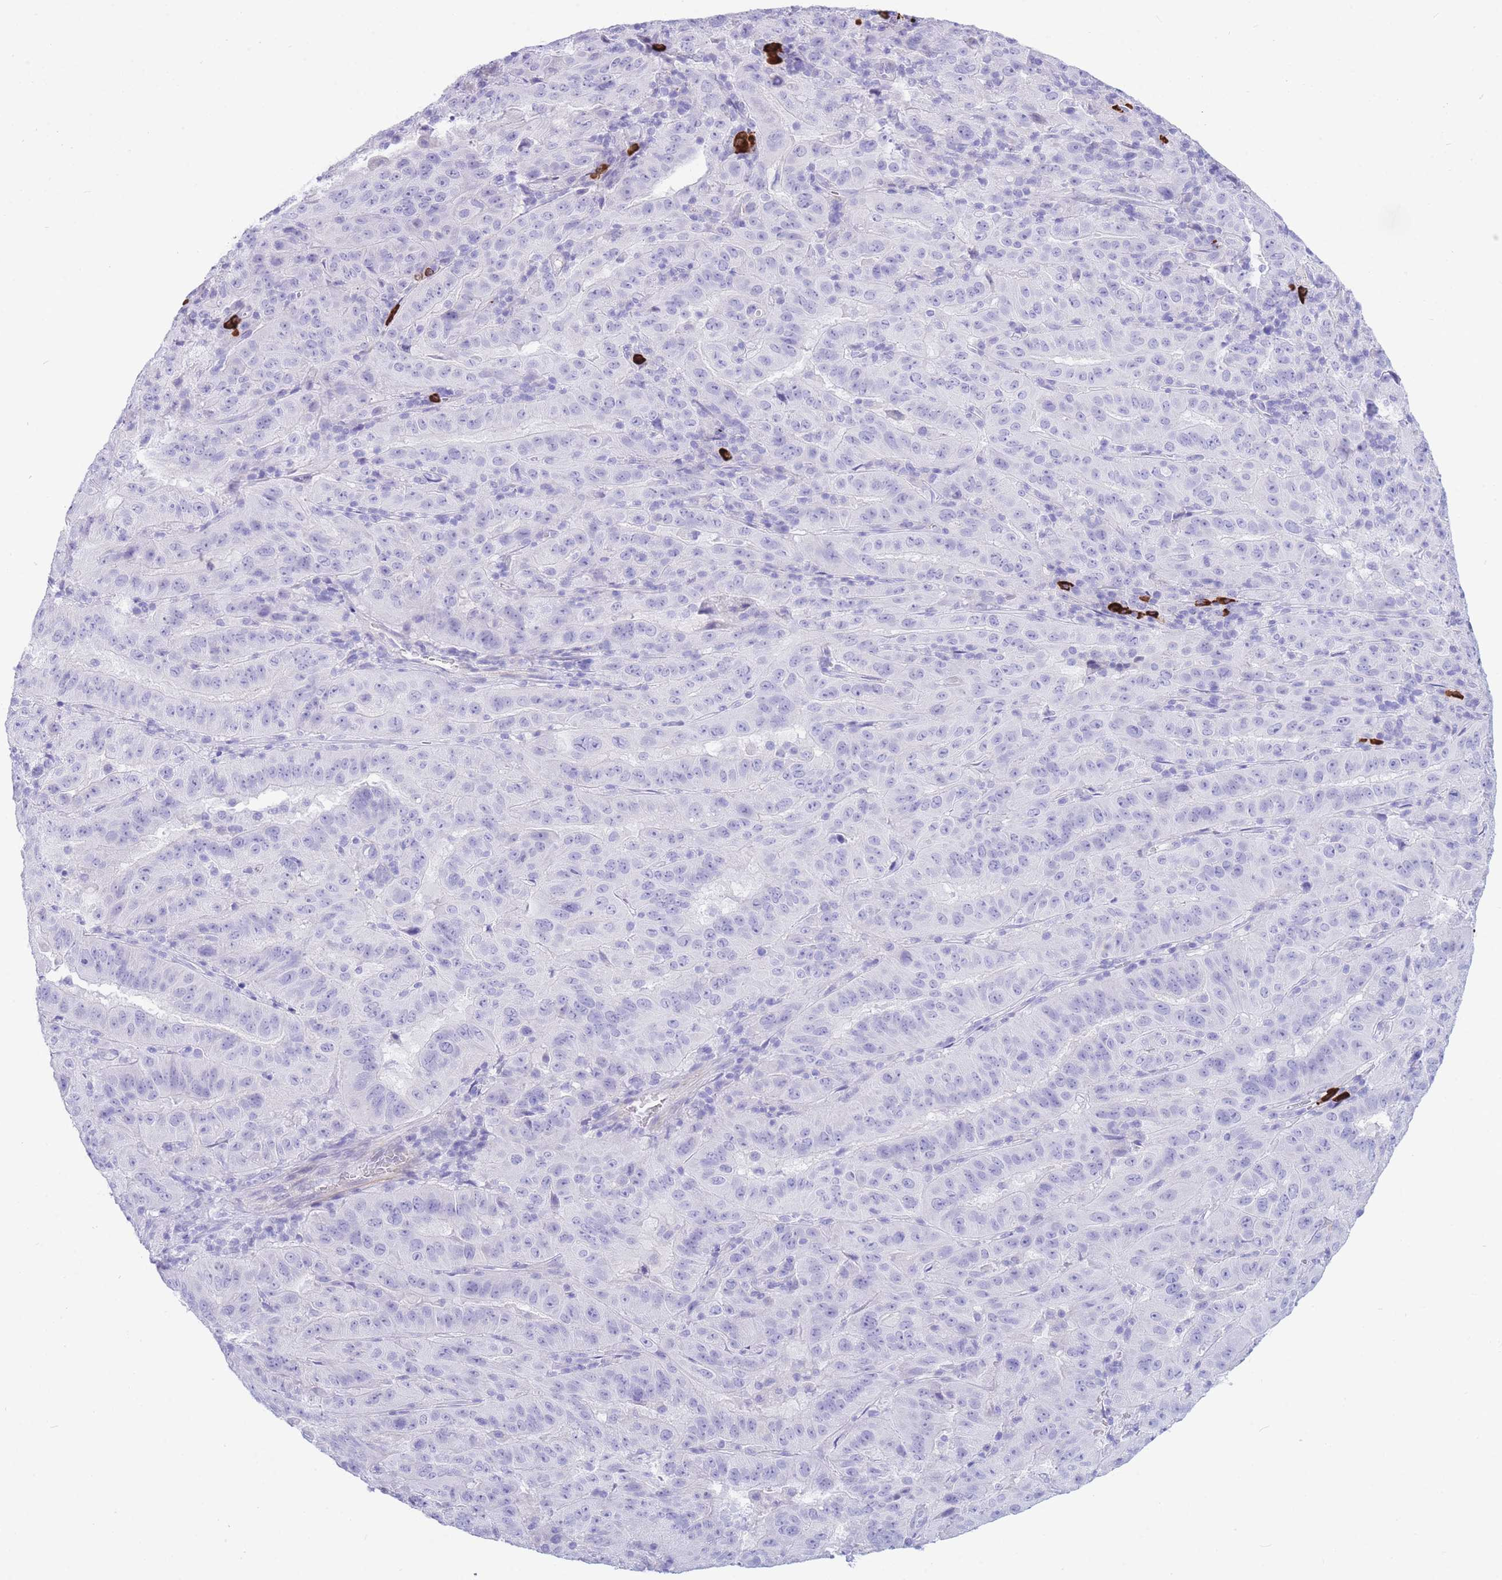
{"staining": {"intensity": "negative", "quantity": "none", "location": "none"}, "tissue": "pancreatic cancer", "cell_type": "Tumor cells", "image_type": "cancer", "snomed": [{"axis": "morphology", "description": "Adenocarcinoma, NOS"}, {"axis": "topography", "description": "Pancreas"}], "caption": "Immunohistochemistry image of adenocarcinoma (pancreatic) stained for a protein (brown), which shows no expression in tumor cells.", "gene": "ZFP62", "patient": {"sex": "male", "age": 63}}